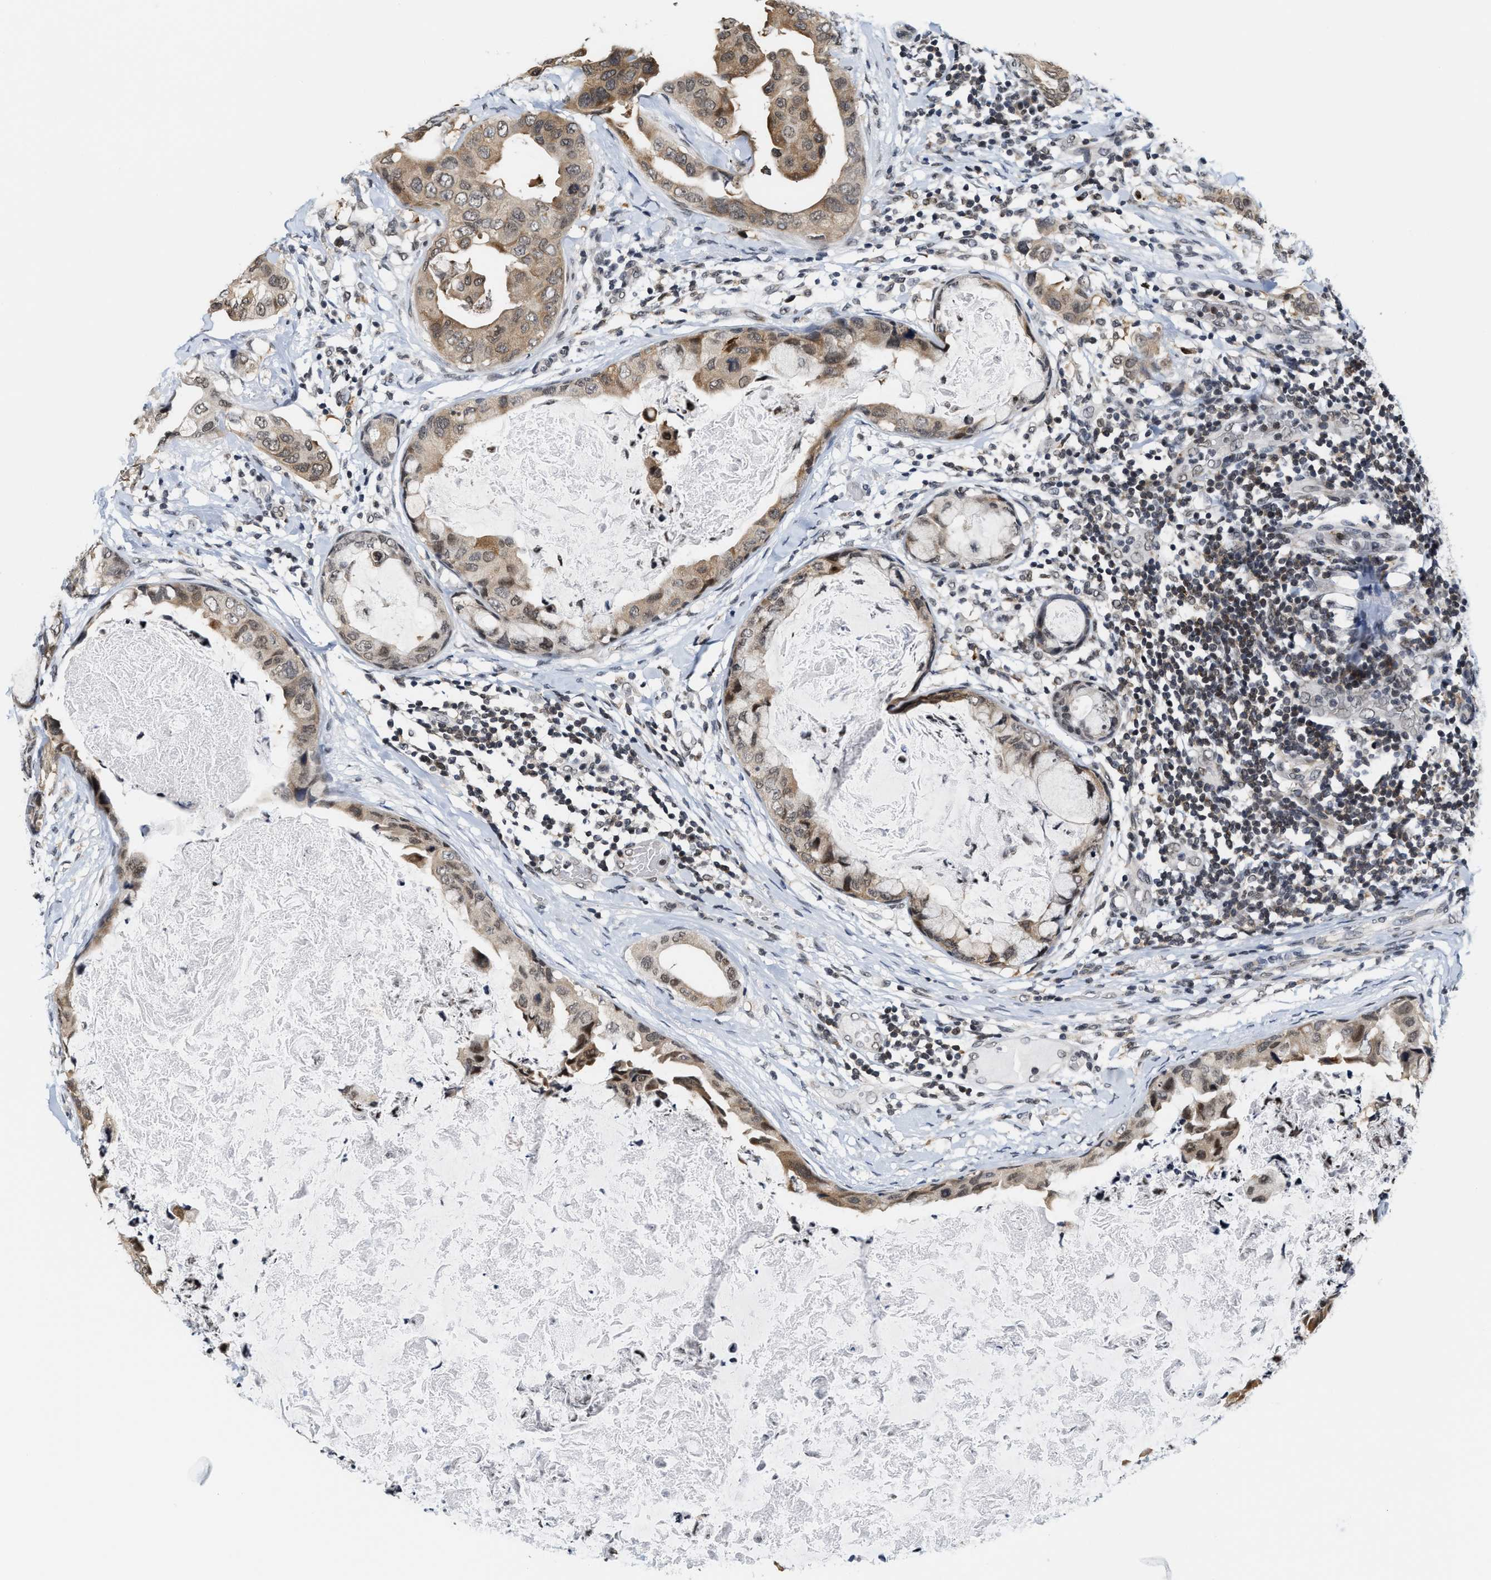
{"staining": {"intensity": "moderate", "quantity": ">75%", "location": "cytoplasmic/membranous"}, "tissue": "breast cancer", "cell_type": "Tumor cells", "image_type": "cancer", "snomed": [{"axis": "morphology", "description": "Duct carcinoma"}, {"axis": "topography", "description": "Breast"}], "caption": "Immunohistochemical staining of breast cancer (invasive ductal carcinoma) demonstrates moderate cytoplasmic/membranous protein expression in about >75% of tumor cells.", "gene": "ANKRD6", "patient": {"sex": "female", "age": 40}}